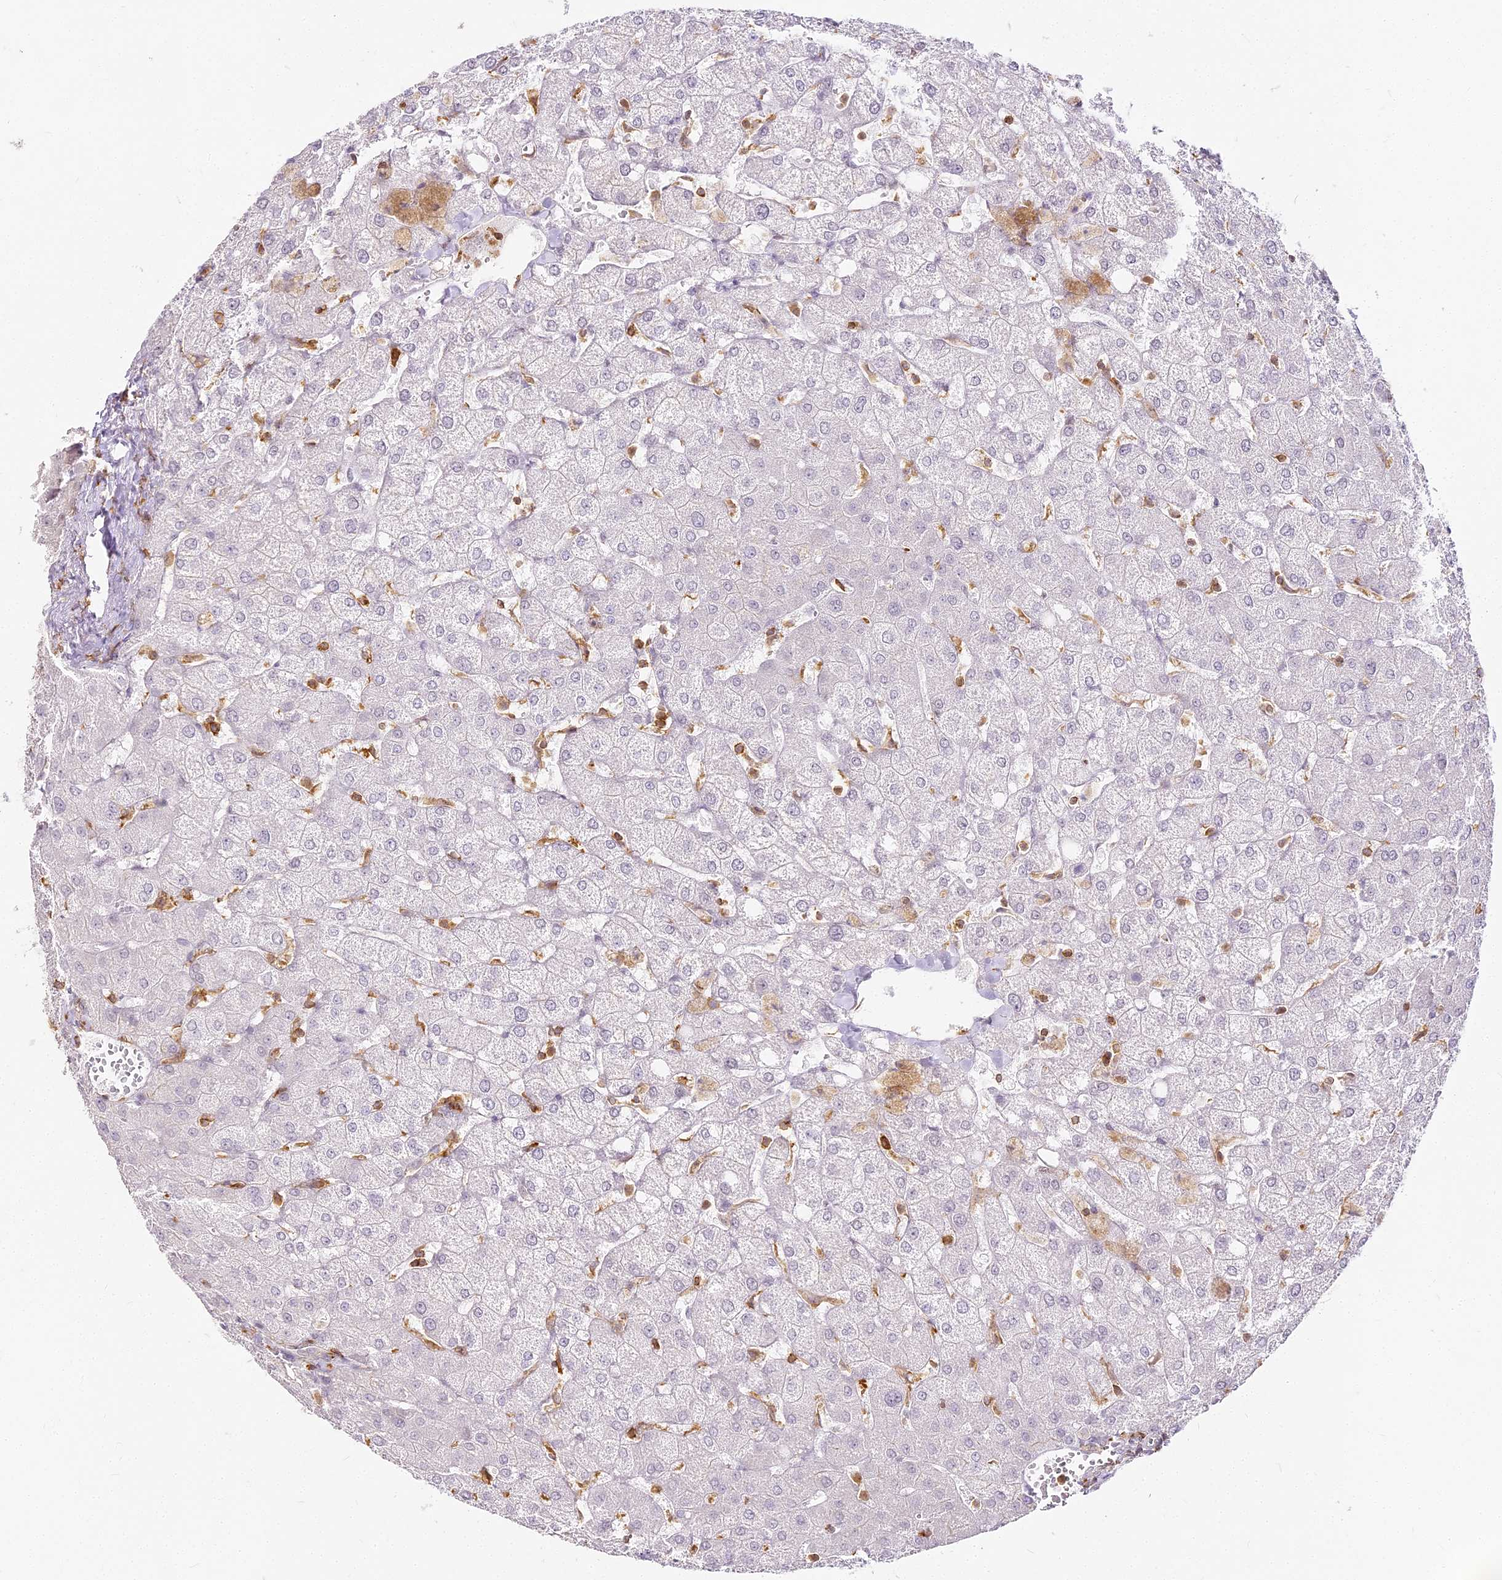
{"staining": {"intensity": "negative", "quantity": "none", "location": "none"}, "tissue": "liver", "cell_type": "Cholangiocytes", "image_type": "normal", "snomed": [{"axis": "morphology", "description": "Normal tissue, NOS"}, {"axis": "topography", "description": "Liver"}], "caption": "The photomicrograph demonstrates no staining of cholangiocytes in normal liver. Nuclei are stained in blue.", "gene": "DOCK2", "patient": {"sex": "female", "age": 54}}